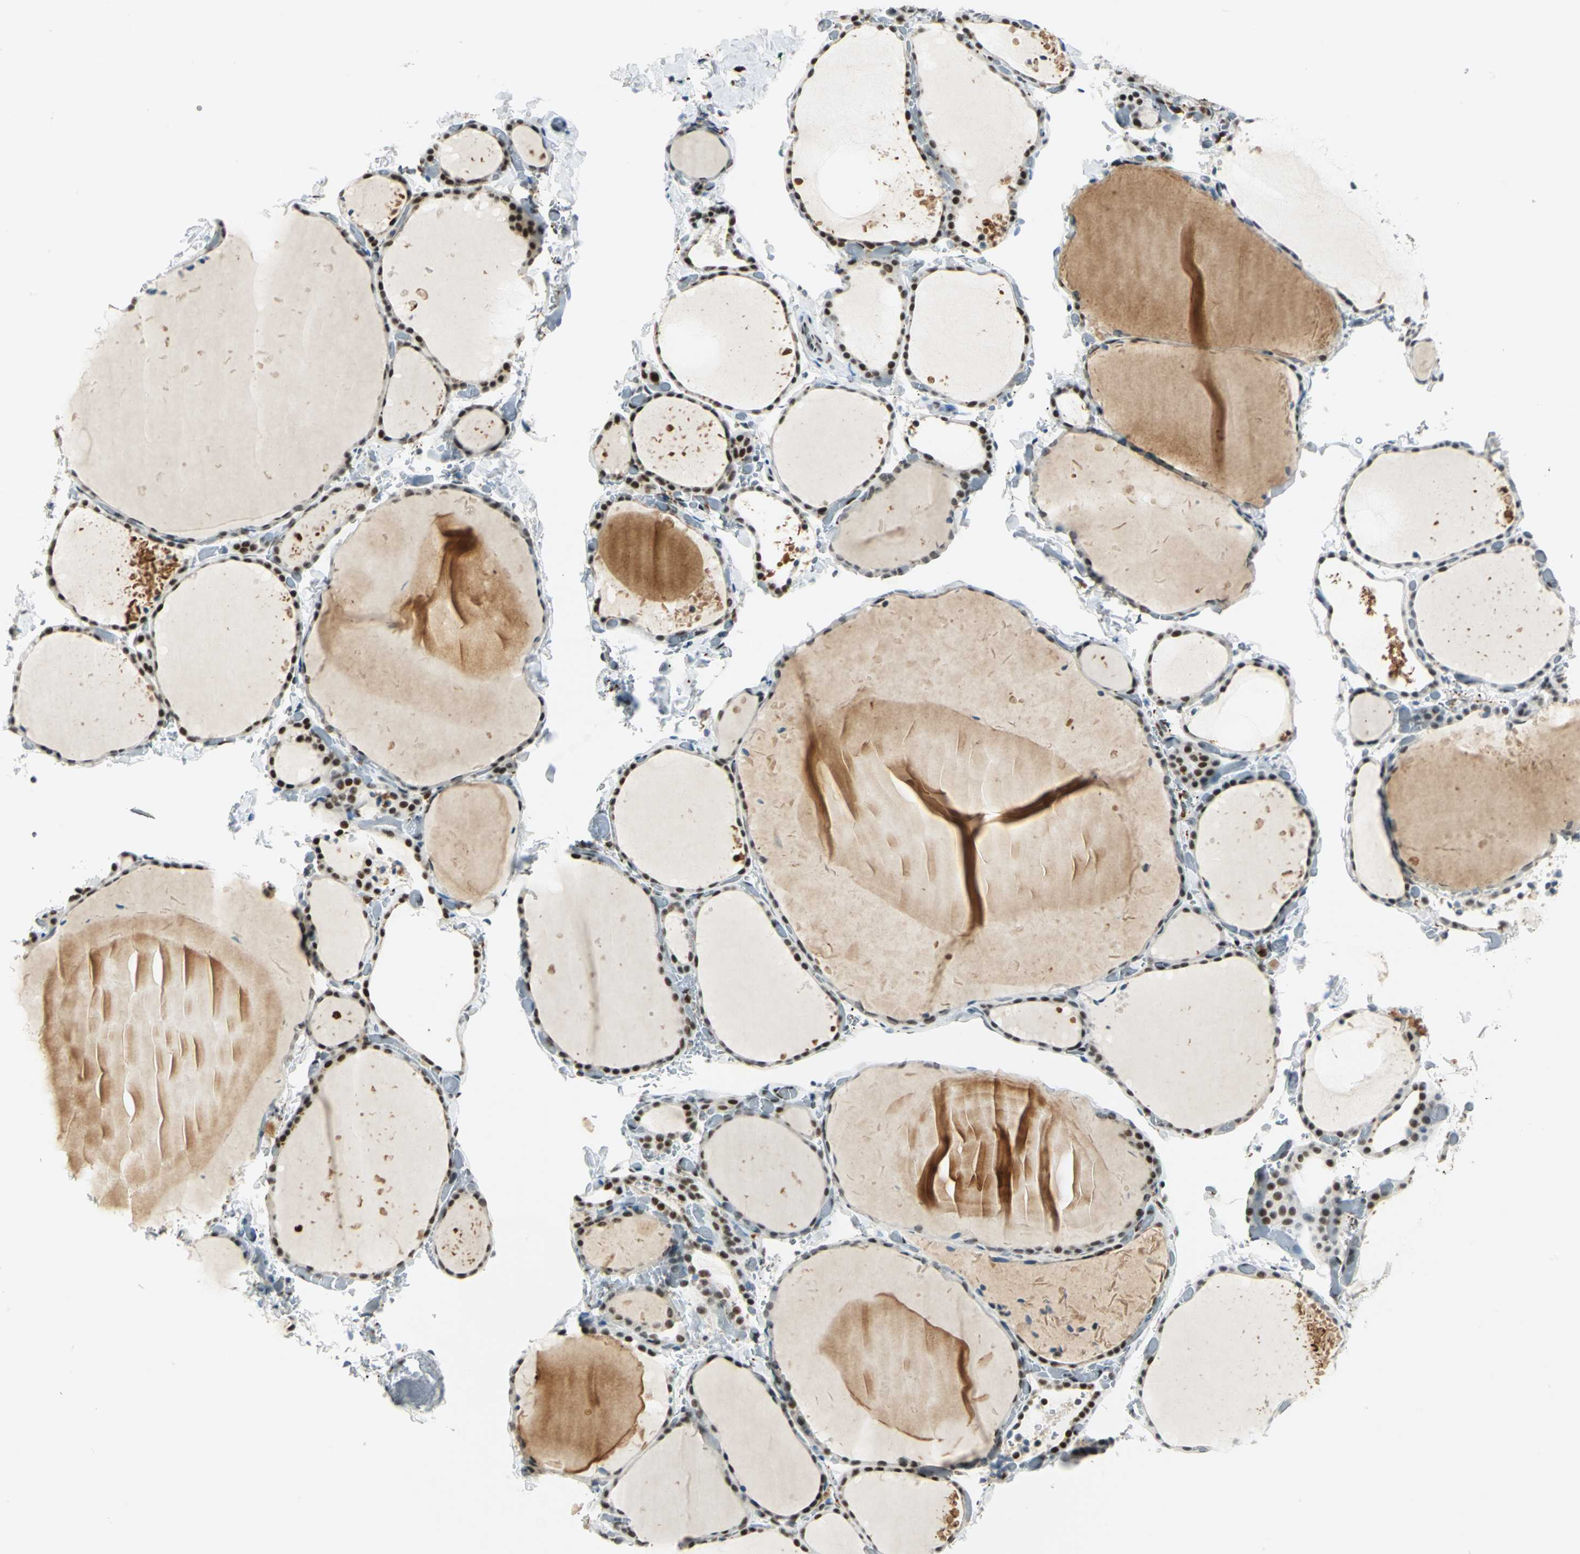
{"staining": {"intensity": "strong", "quantity": "<25%", "location": "nuclear"}, "tissue": "thyroid gland", "cell_type": "Glandular cells", "image_type": "normal", "snomed": [{"axis": "morphology", "description": "Normal tissue, NOS"}, {"axis": "topography", "description": "Thyroid gland"}], "caption": "A medium amount of strong nuclear expression is appreciated in about <25% of glandular cells in benign thyroid gland.", "gene": "MTMR10", "patient": {"sex": "female", "age": 22}}